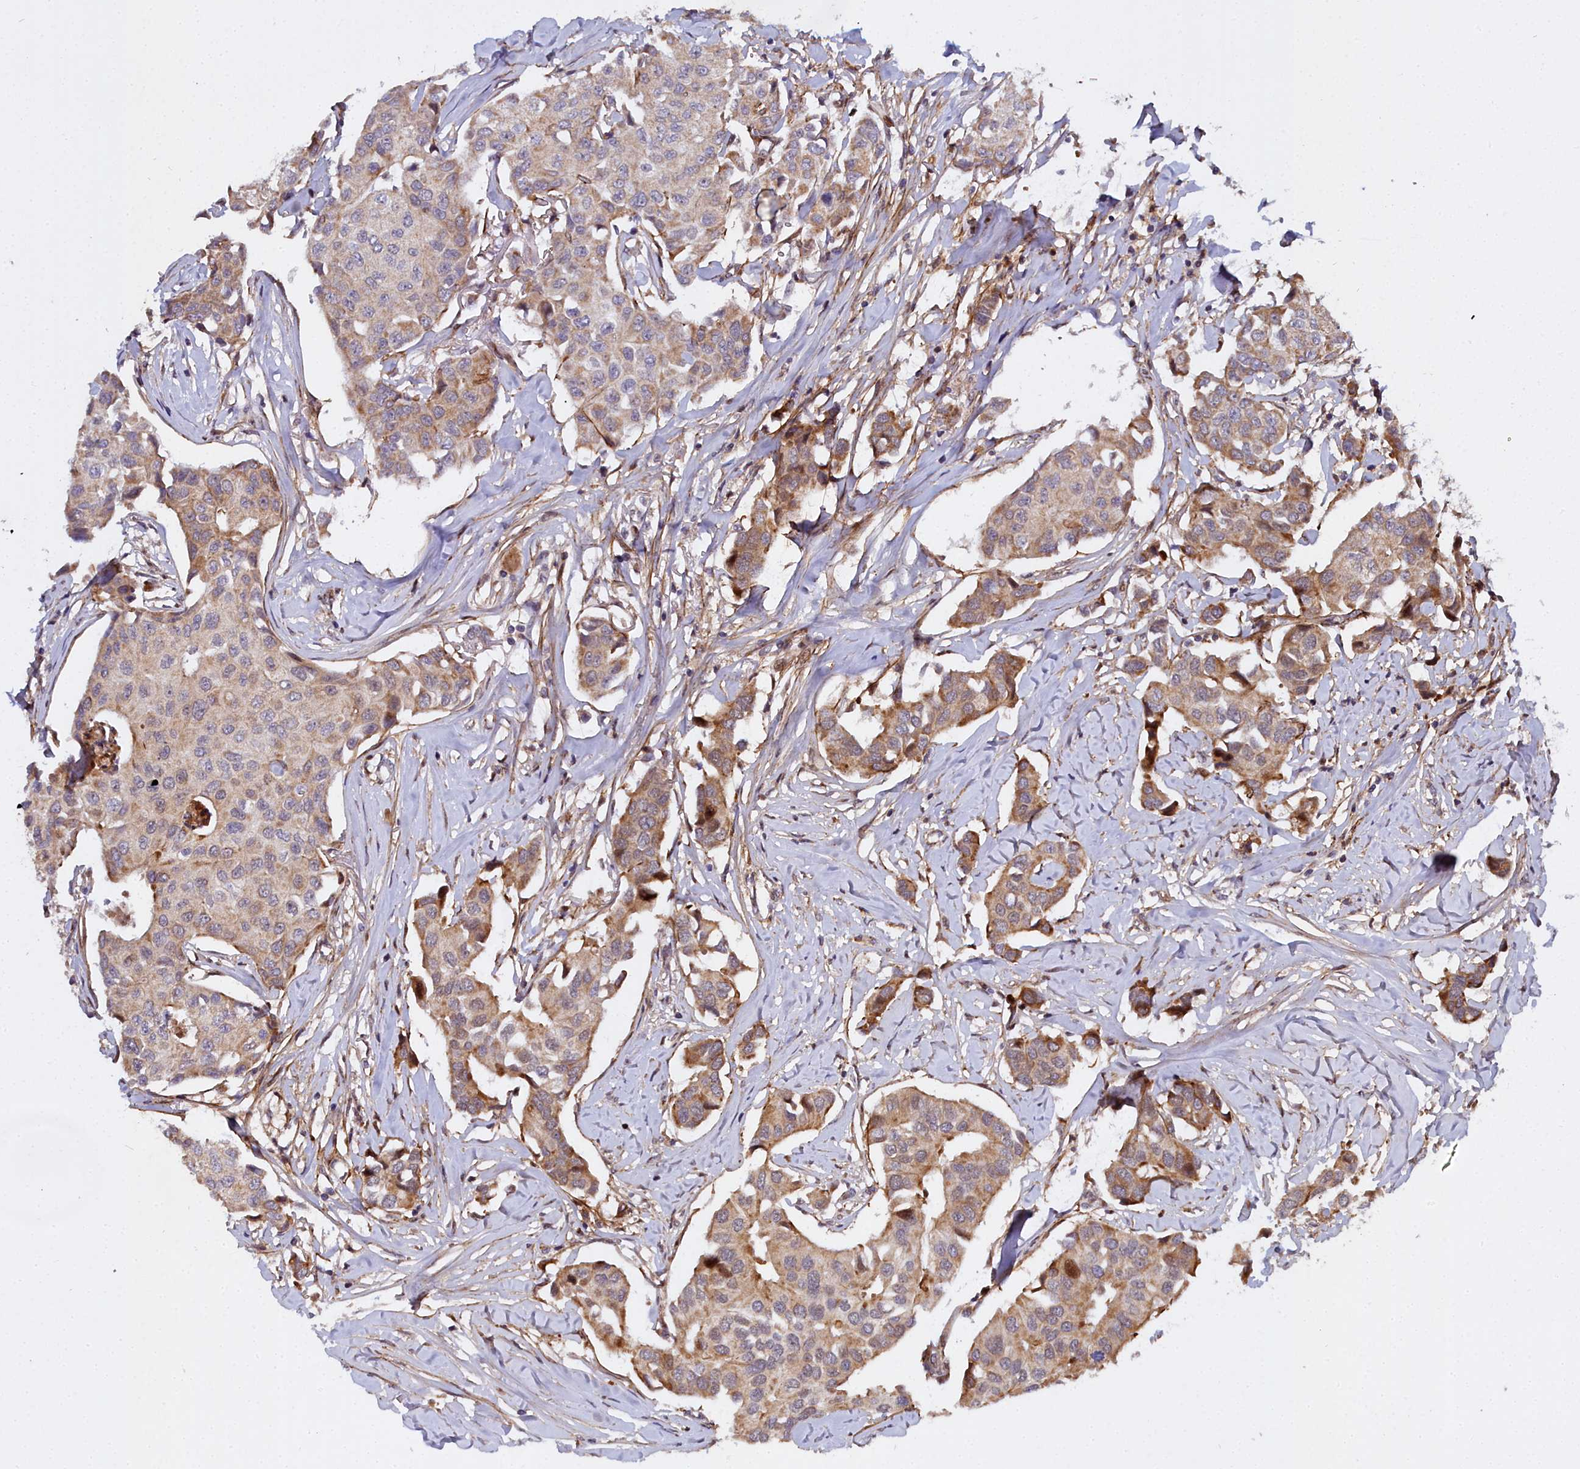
{"staining": {"intensity": "moderate", "quantity": "25%-75%", "location": "cytoplasmic/membranous,nuclear"}, "tissue": "breast cancer", "cell_type": "Tumor cells", "image_type": "cancer", "snomed": [{"axis": "morphology", "description": "Duct carcinoma"}, {"axis": "topography", "description": "Breast"}], "caption": "This image displays immunohistochemistry (IHC) staining of human infiltrating ductal carcinoma (breast), with medium moderate cytoplasmic/membranous and nuclear staining in approximately 25%-75% of tumor cells.", "gene": "MRPS11", "patient": {"sex": "female", "age": 80}}